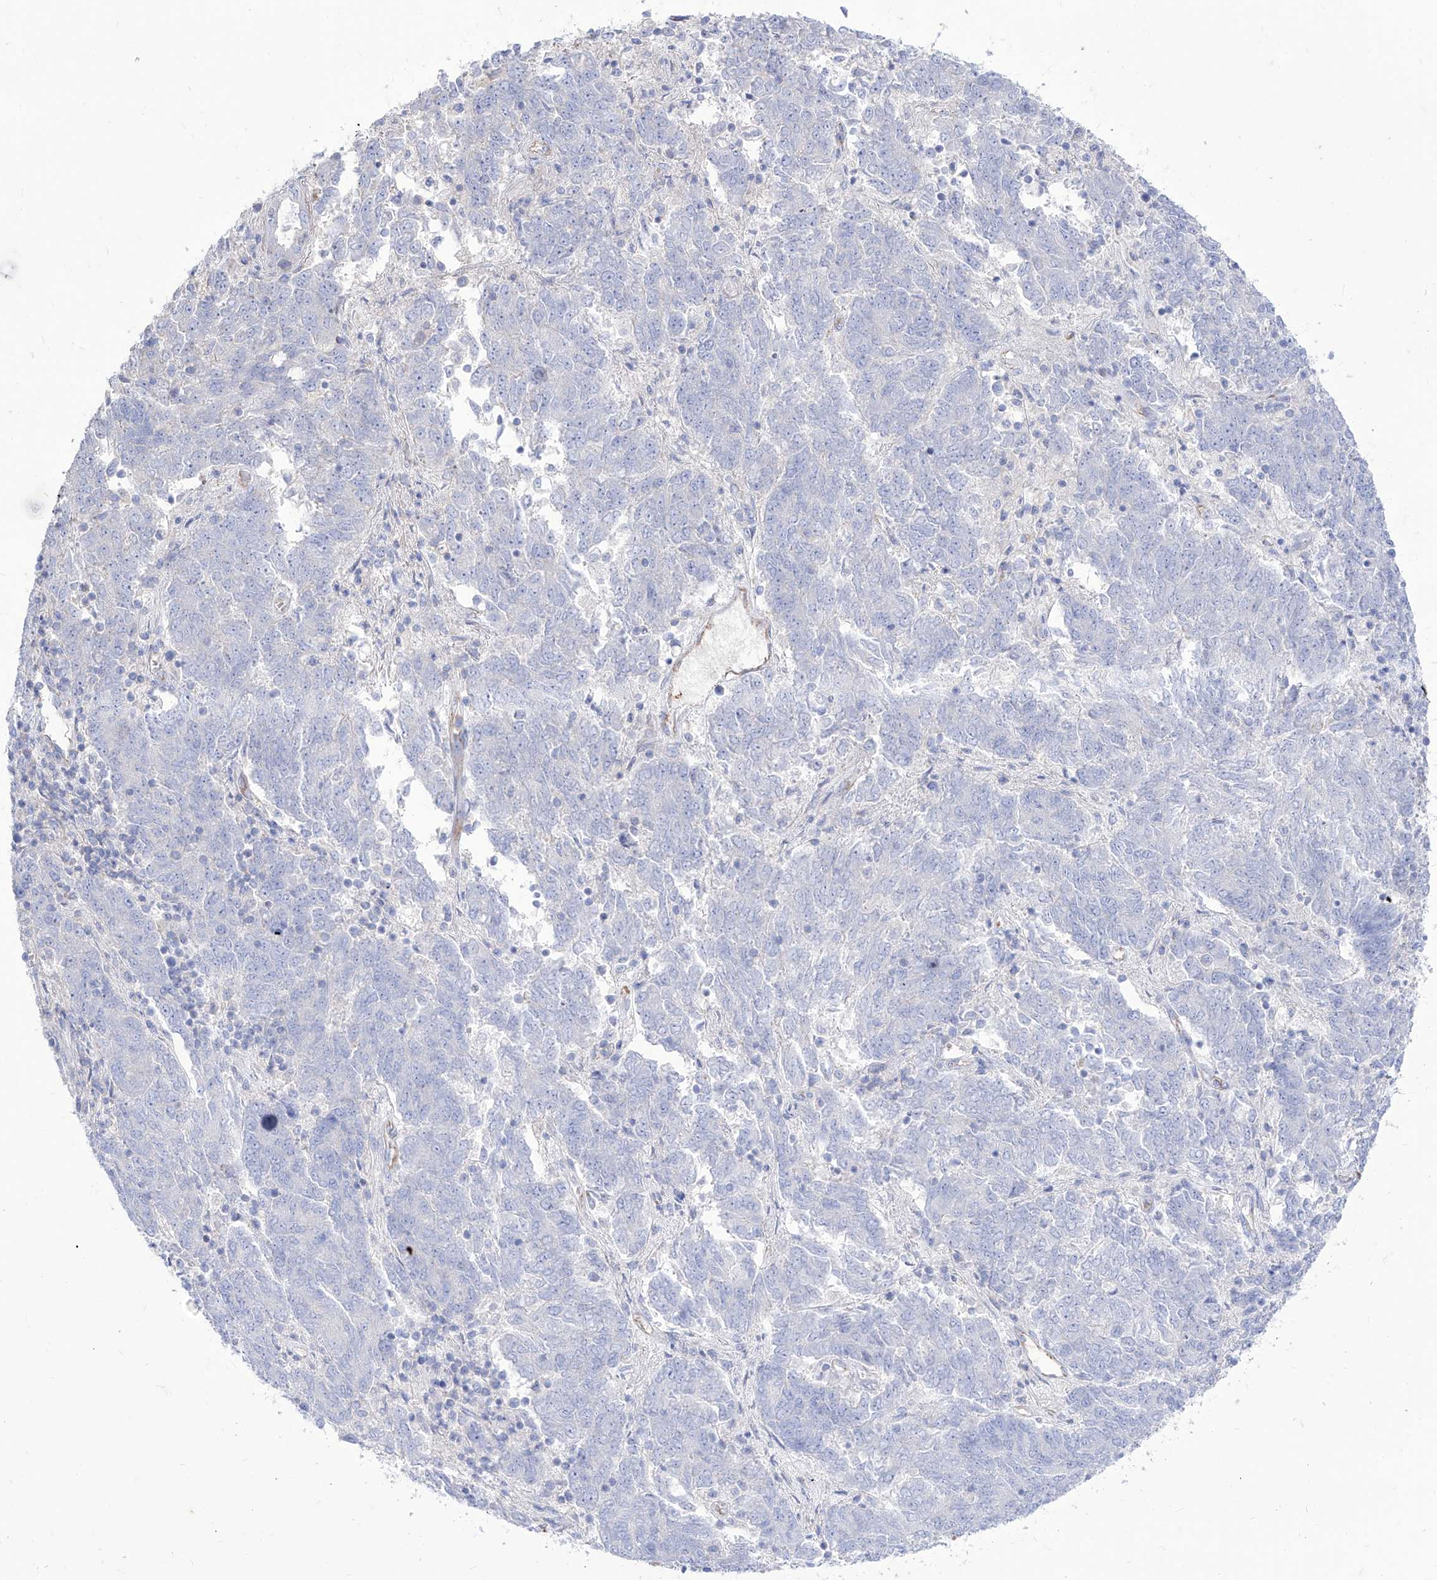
{"staining": {"intensity": "negative", "quantity": "none", "location": "none"}, "tissue": "endometrial cancer", "cell_type": "Tumor cells", "image_type": "cancer", "snomed": [{"axis": "morphology", "description": "Adenocarcinoma, NOS"}, {"axis": "topography", "description": "Endometrium"}], "caption": "Immunohistochemistry (IHC) histopathology image of neoplastic tissue: human endometrial cancer (adenocarcinoma) stained with DAB reveals no significant protein expression in tumor cells. (DAB immunohistochemistry, high magnification).", "gene": "C1orf74", "patient": {"sex": "female", "age": 80}}